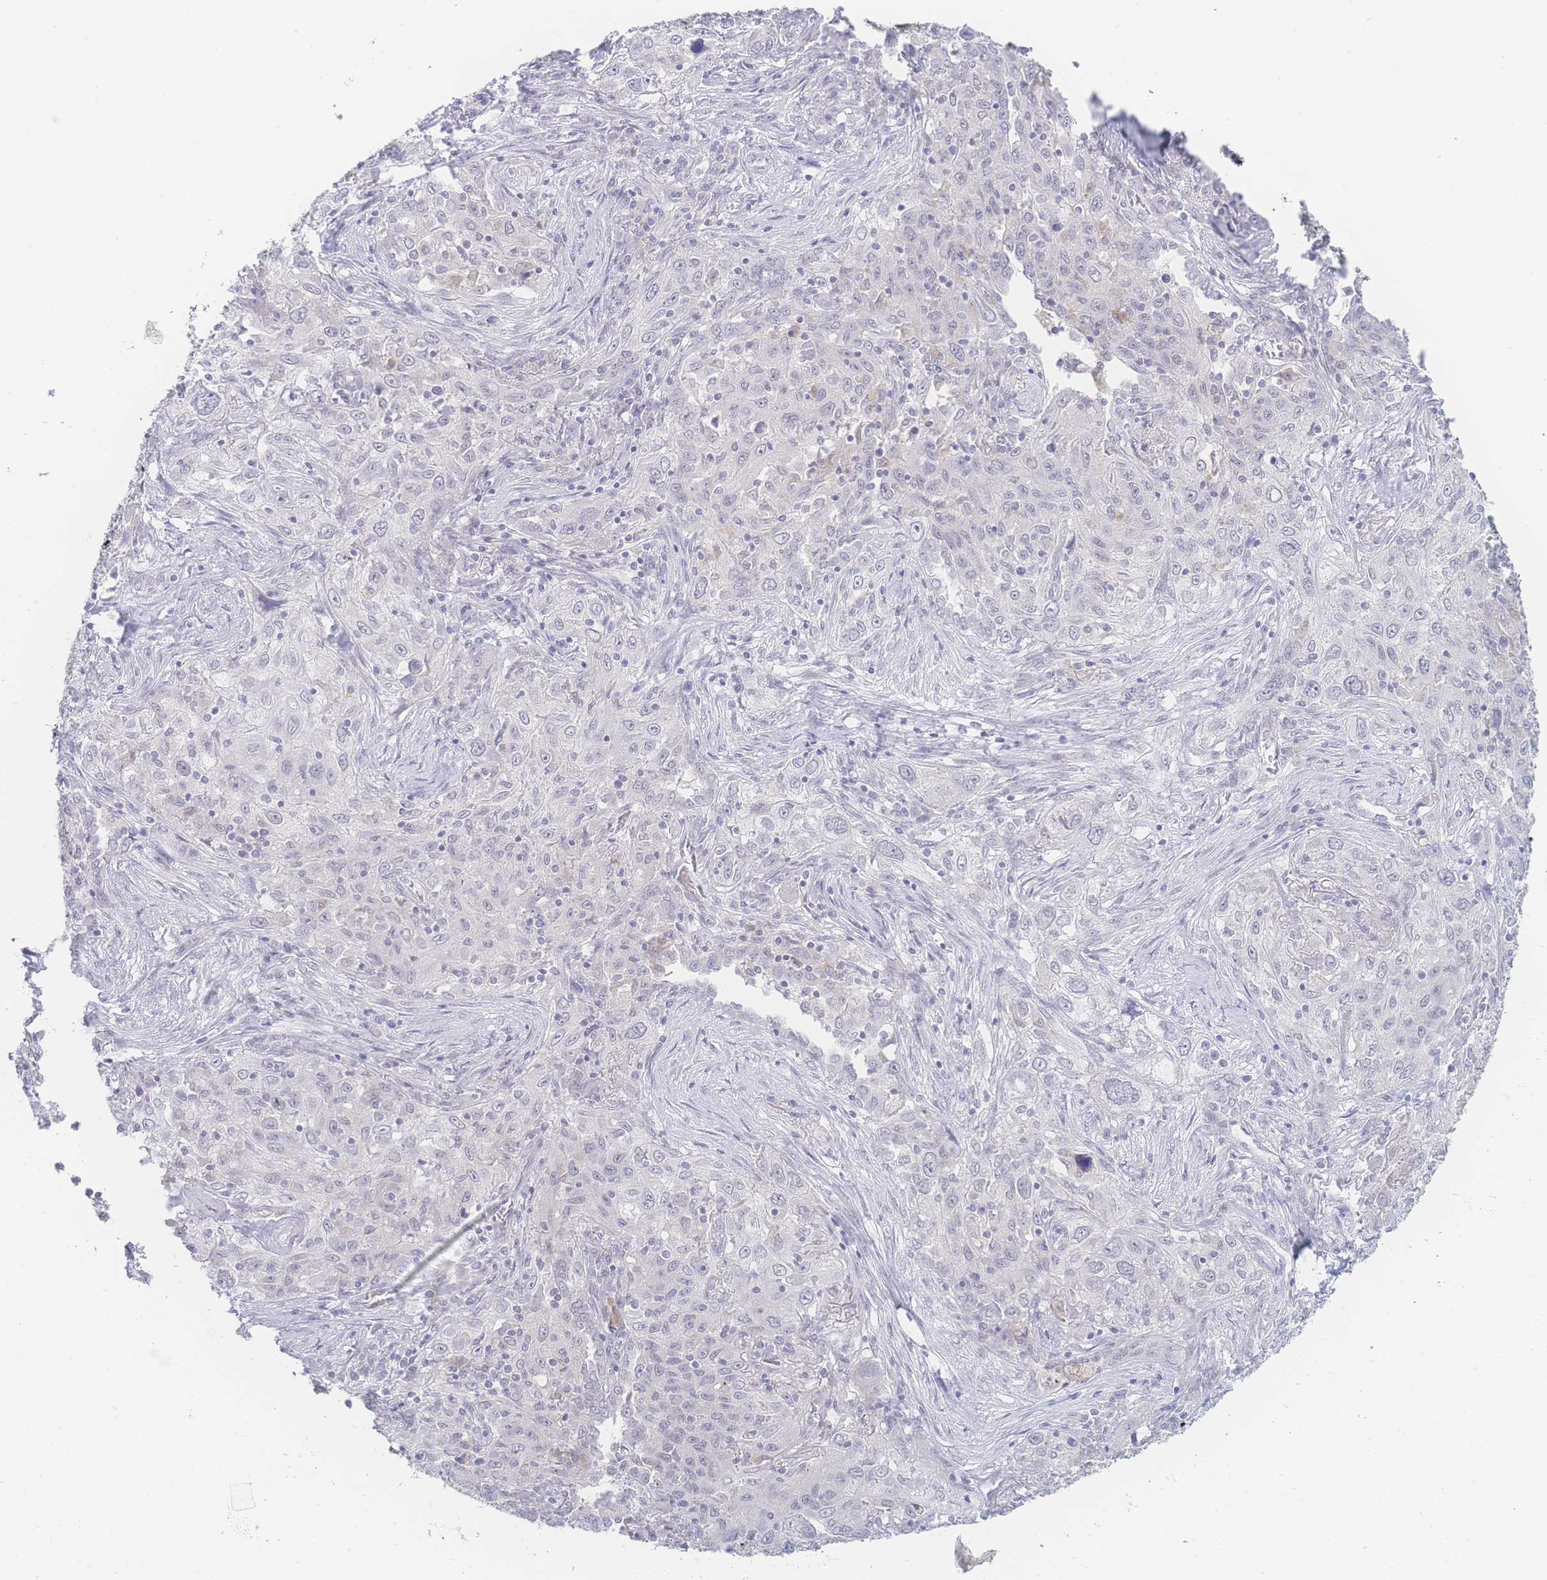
{"staining": {"intensity": "negative", "quantity": "none", "location": "none"}, "tissue": "lung cancer", "cell_type": "Tumor cells", "image_type": "cancer", "snomed": [{"axis": "morphology", "description": "Squamous cell carcinoma, NOS"}, {"axis": "topography", "description": "Lung"}], "caption": "Immunohistochemistry image of neoplastic tissue: human squamous cell carcinoma (lung) stained with DAB (3,3'-diaminobenzidine) shows no significant protein expression in tumor cells.", "gene": "PRSS22", "patient": {"sex": "female", "age": 69}}